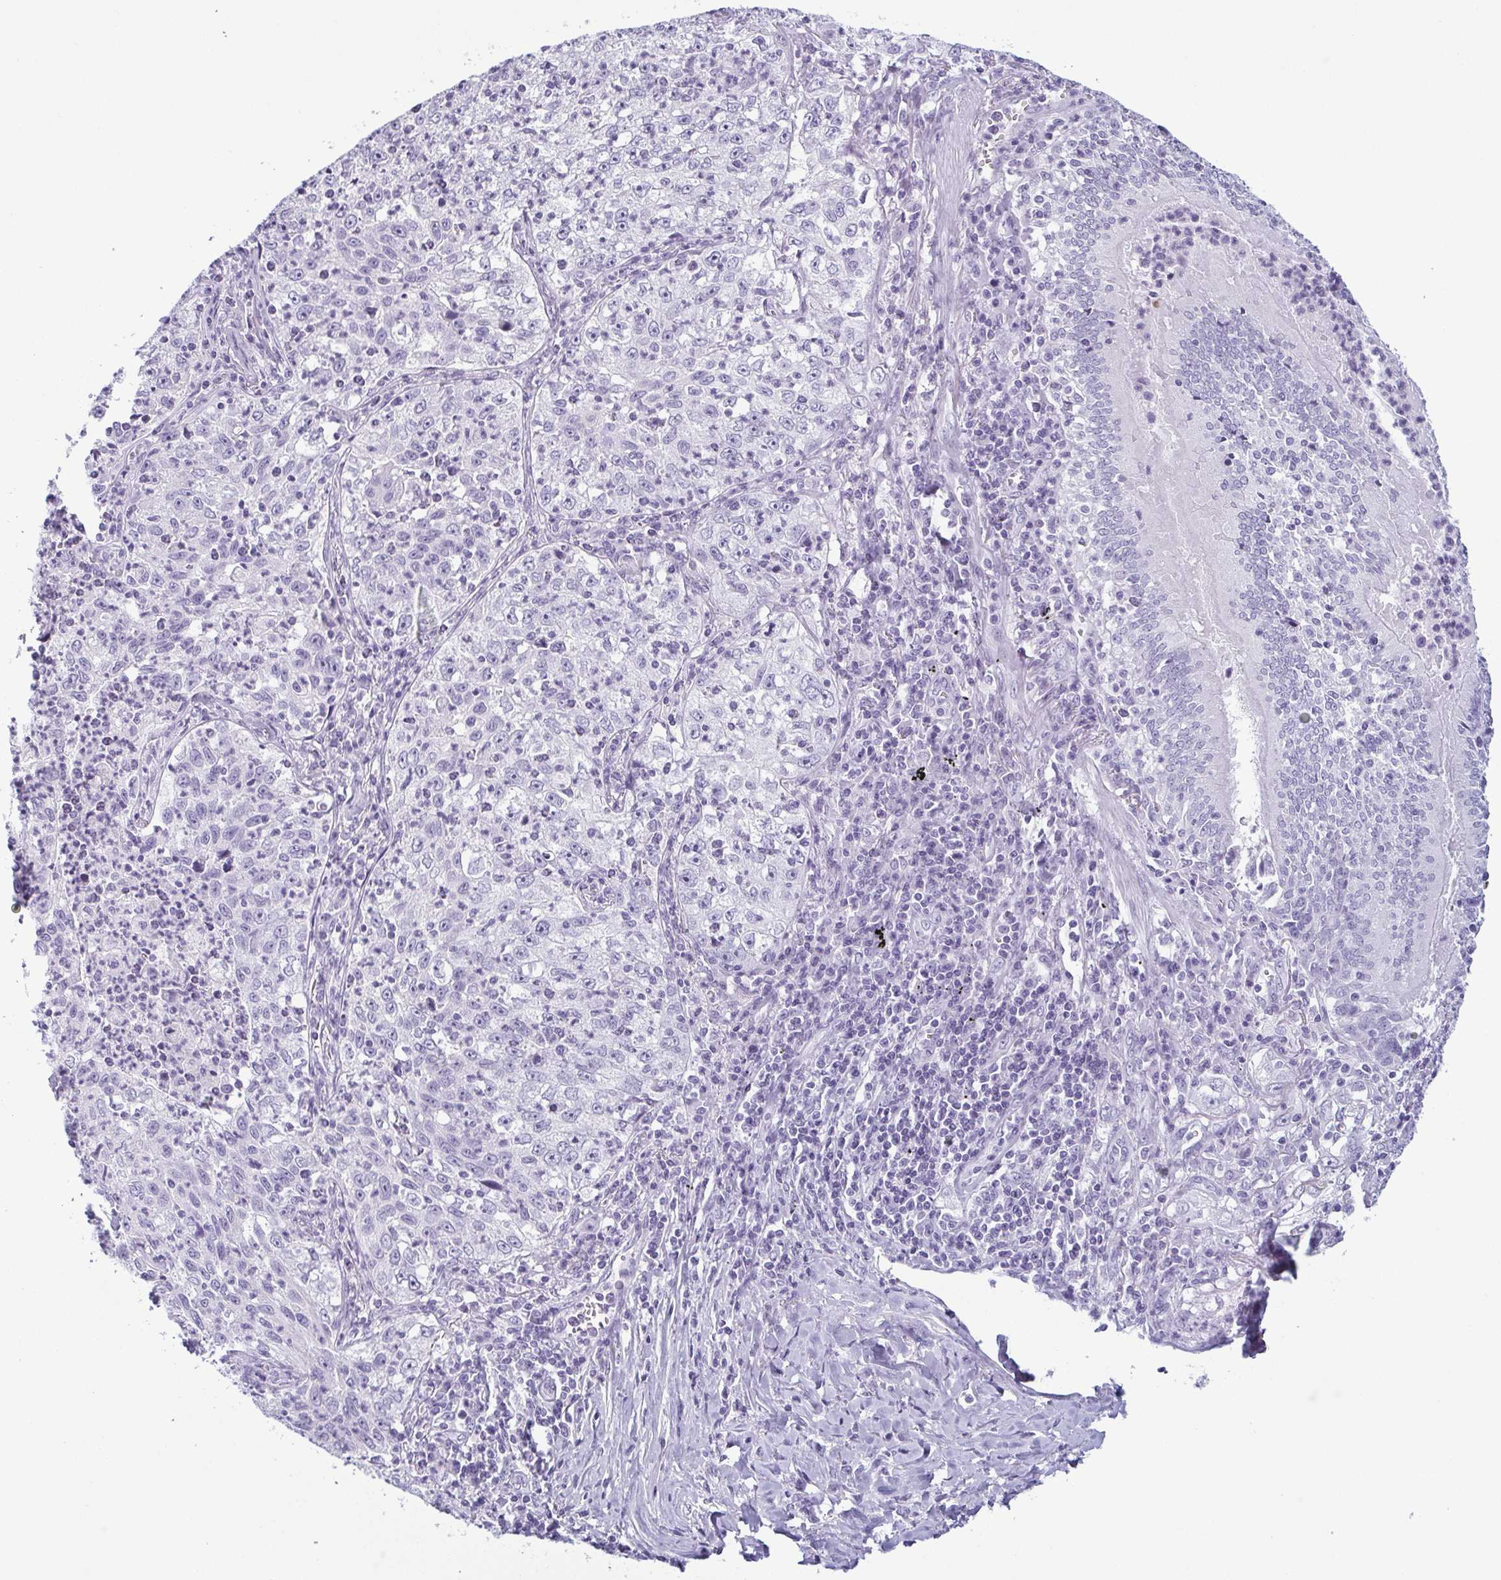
{"staining": {"intensity": "negative", "quantity": "none", "location": "none"}, "tissue": "lung cancer", "cell_type": "Tumor cells", "image_type": "cancer", "snomed": [{"axis": "morphology", "description": "Squamous cell carcinoma, NOS"}, {"axis": "topography", "description": "Lung"}], "caption": "Immunohistochemistry photomicrograph of neoplastic tissue: human lung squamous cell carcinoma stained with DAB displays no significant protein staining in tumor cells.", "gene": "KRT78", "patient": {"sex": "male", "age": 71}}